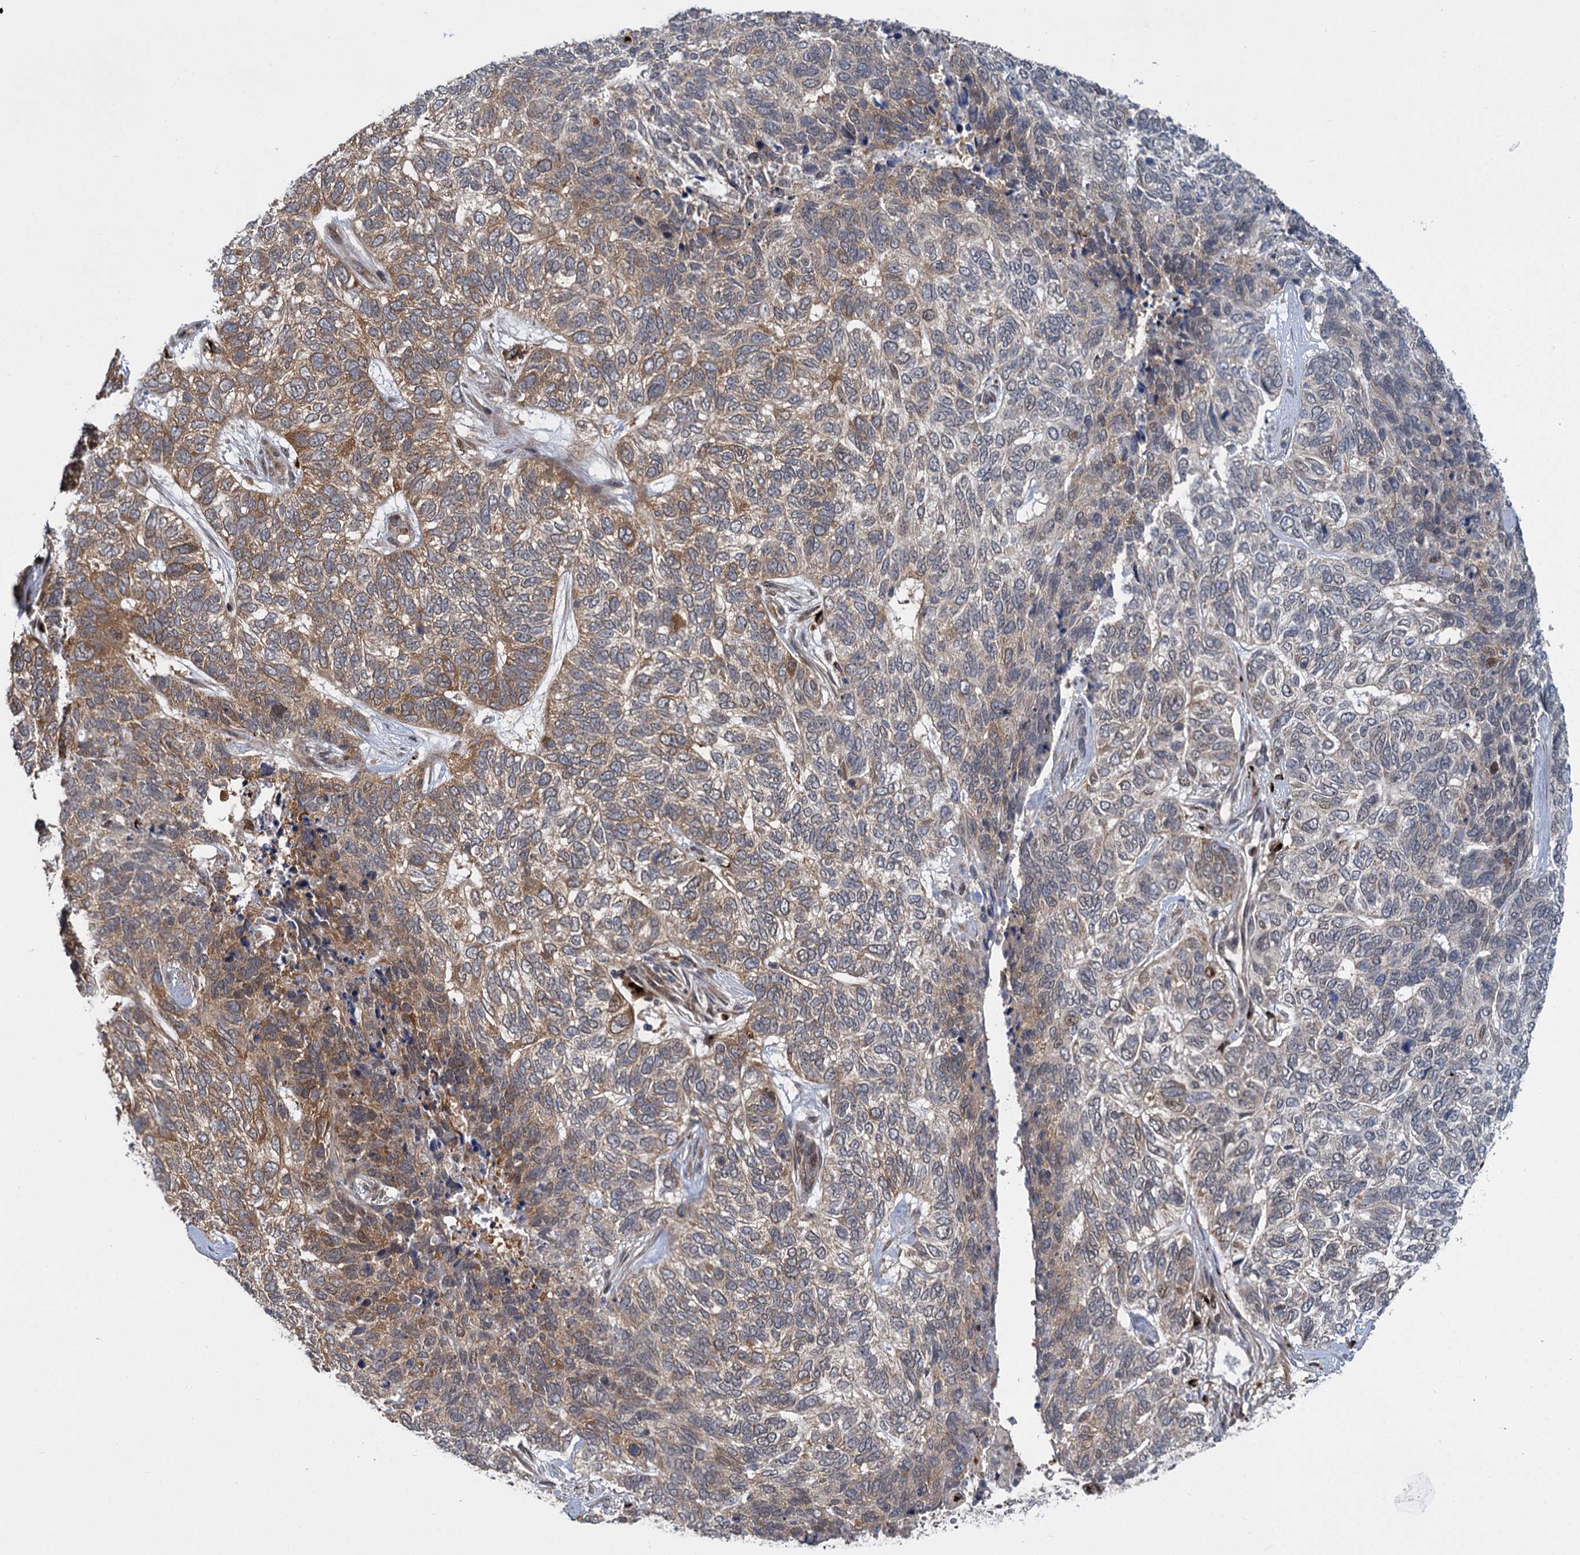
{"staining": {"intensity": "moderate", "quantity": "25%-75%", "location": "cytoplasmic/membranous"}, "tissue": "skin cancer", "cell_type": "Tumor cells", "image_type": "cancer", "snomed": [{"axis": "morphology", "description": "Basal cell carcinoma"}, {"axis": "topography", "description": "Skin"}], "caption": "Human skin cancer stained for a protein (brown) exhibits moderate cytoplasmic/membranous positive expression in approximately 25%-75% of tumor cells.", "gene": "GAL3ST4", "patient": {"sex": "female", "age": 65}}